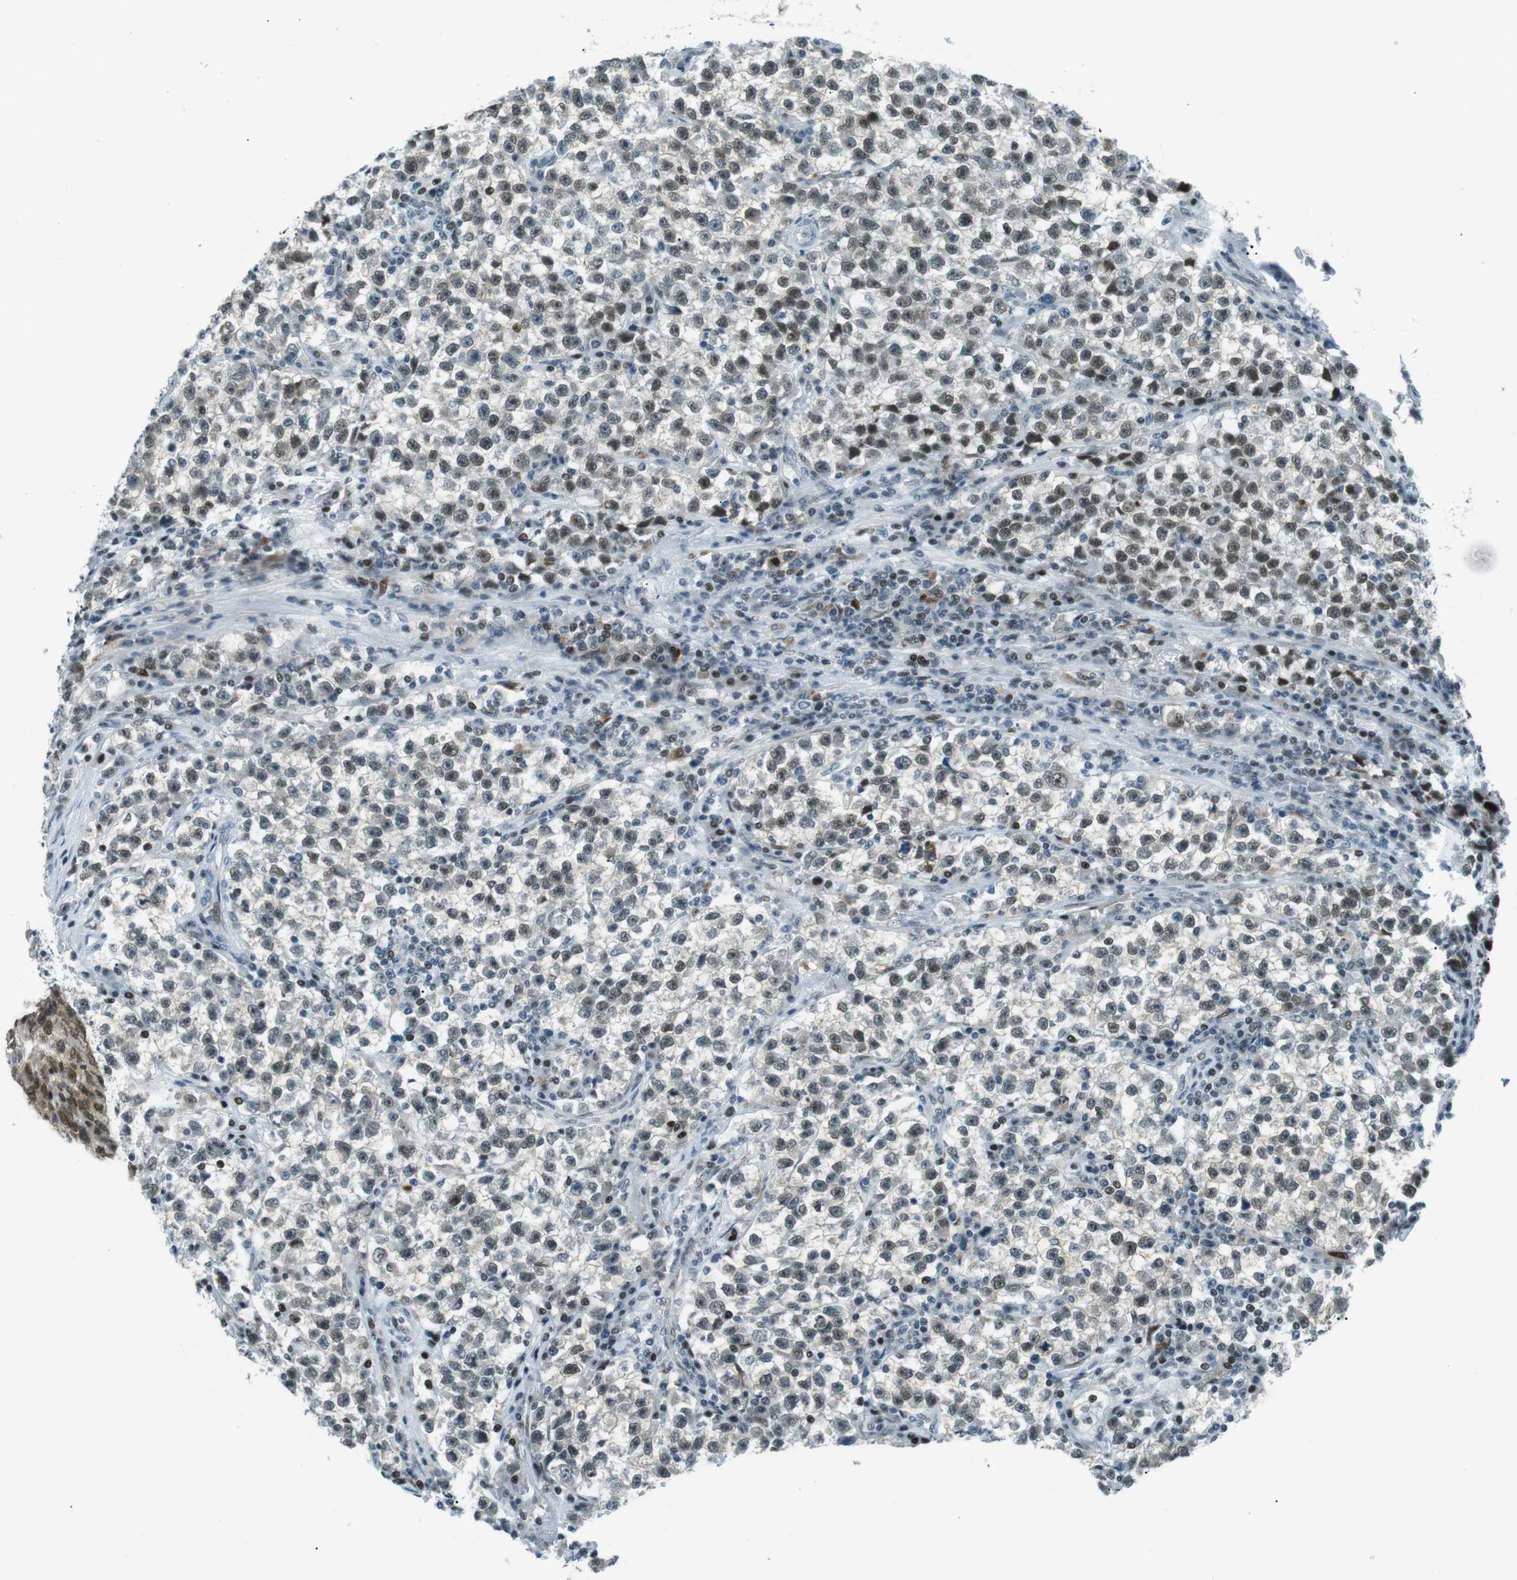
{"staining": {"intensity": "moderate", "quantity": ">75%", "location": "nuclear"}, "tissue": "testis cancer", "cell_type": "Tumor cells", "image_type": "cancer", "snomed": [{"axis": "morphology", "description": "Seminoma, NOS"}, {"axis": "topography", "description": "Testis"}], "caption": "Moderate nuclear expression for a protein is present in approximately >75% of tumor cells of seminoma (testis) using IHC.", "gene": "PJA1", "patient": {"sex": "male", "age": 22}}